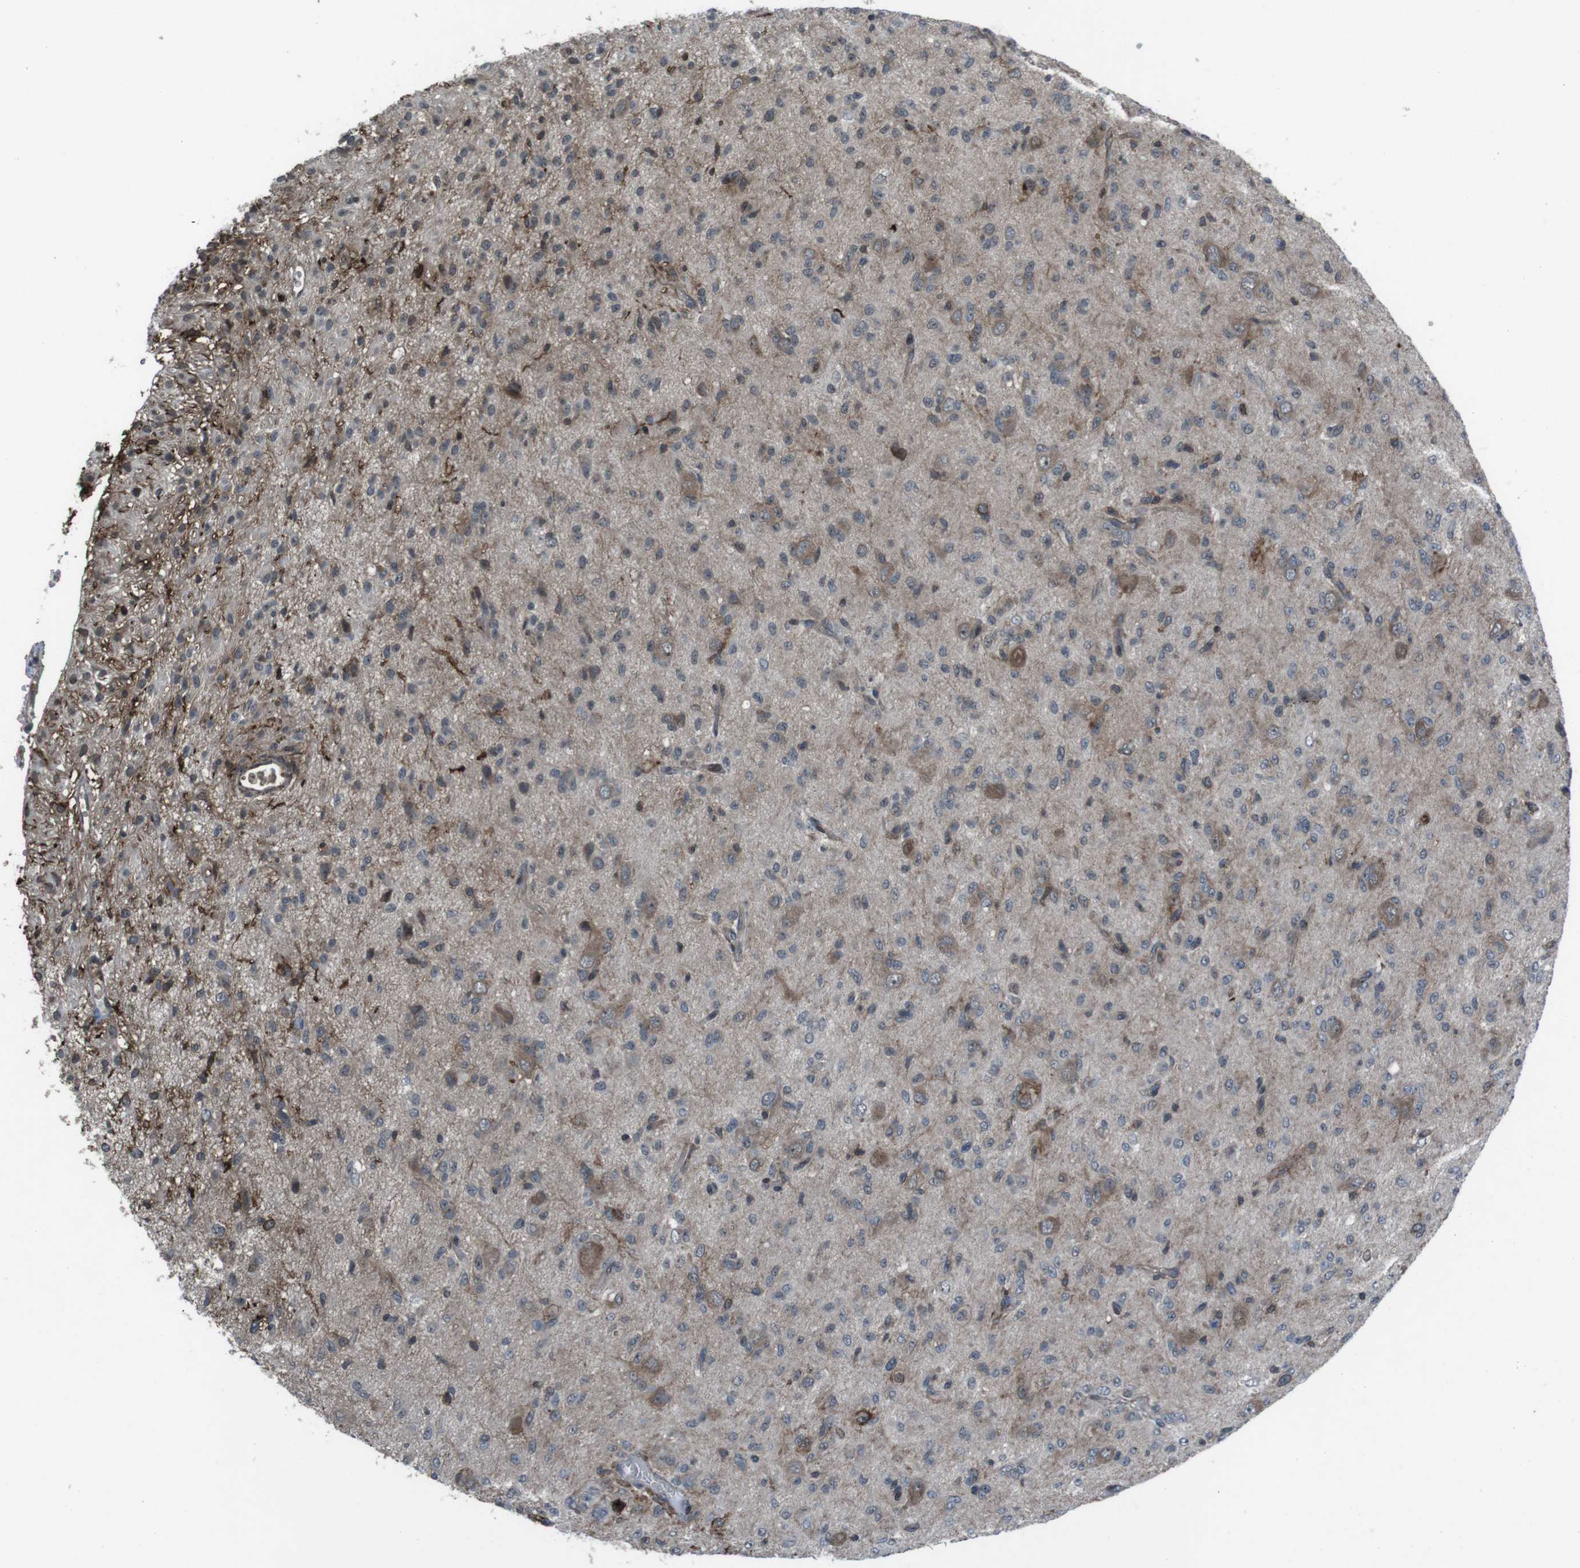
{"staining": {"intensity": "moderate", "quantity": "25%-75%", "location": "cytoplasmic/membranous"}, "tissue": "glioma", "cell_type": "Tumor cells", "image_type": "cancer", "snomed": [{"axis": "morphology", "description": "Glioma, malignant, High grade"}, {"axis": "topography", "description": "Brain"}], "caption": "Glioma stained with immunohistochemistry shows moderate cytoplasmic/membranous expression in about 25%-75% of tumor cells.", "gene": "GDF10", "patient": {"sex": "female", "age": 59}}